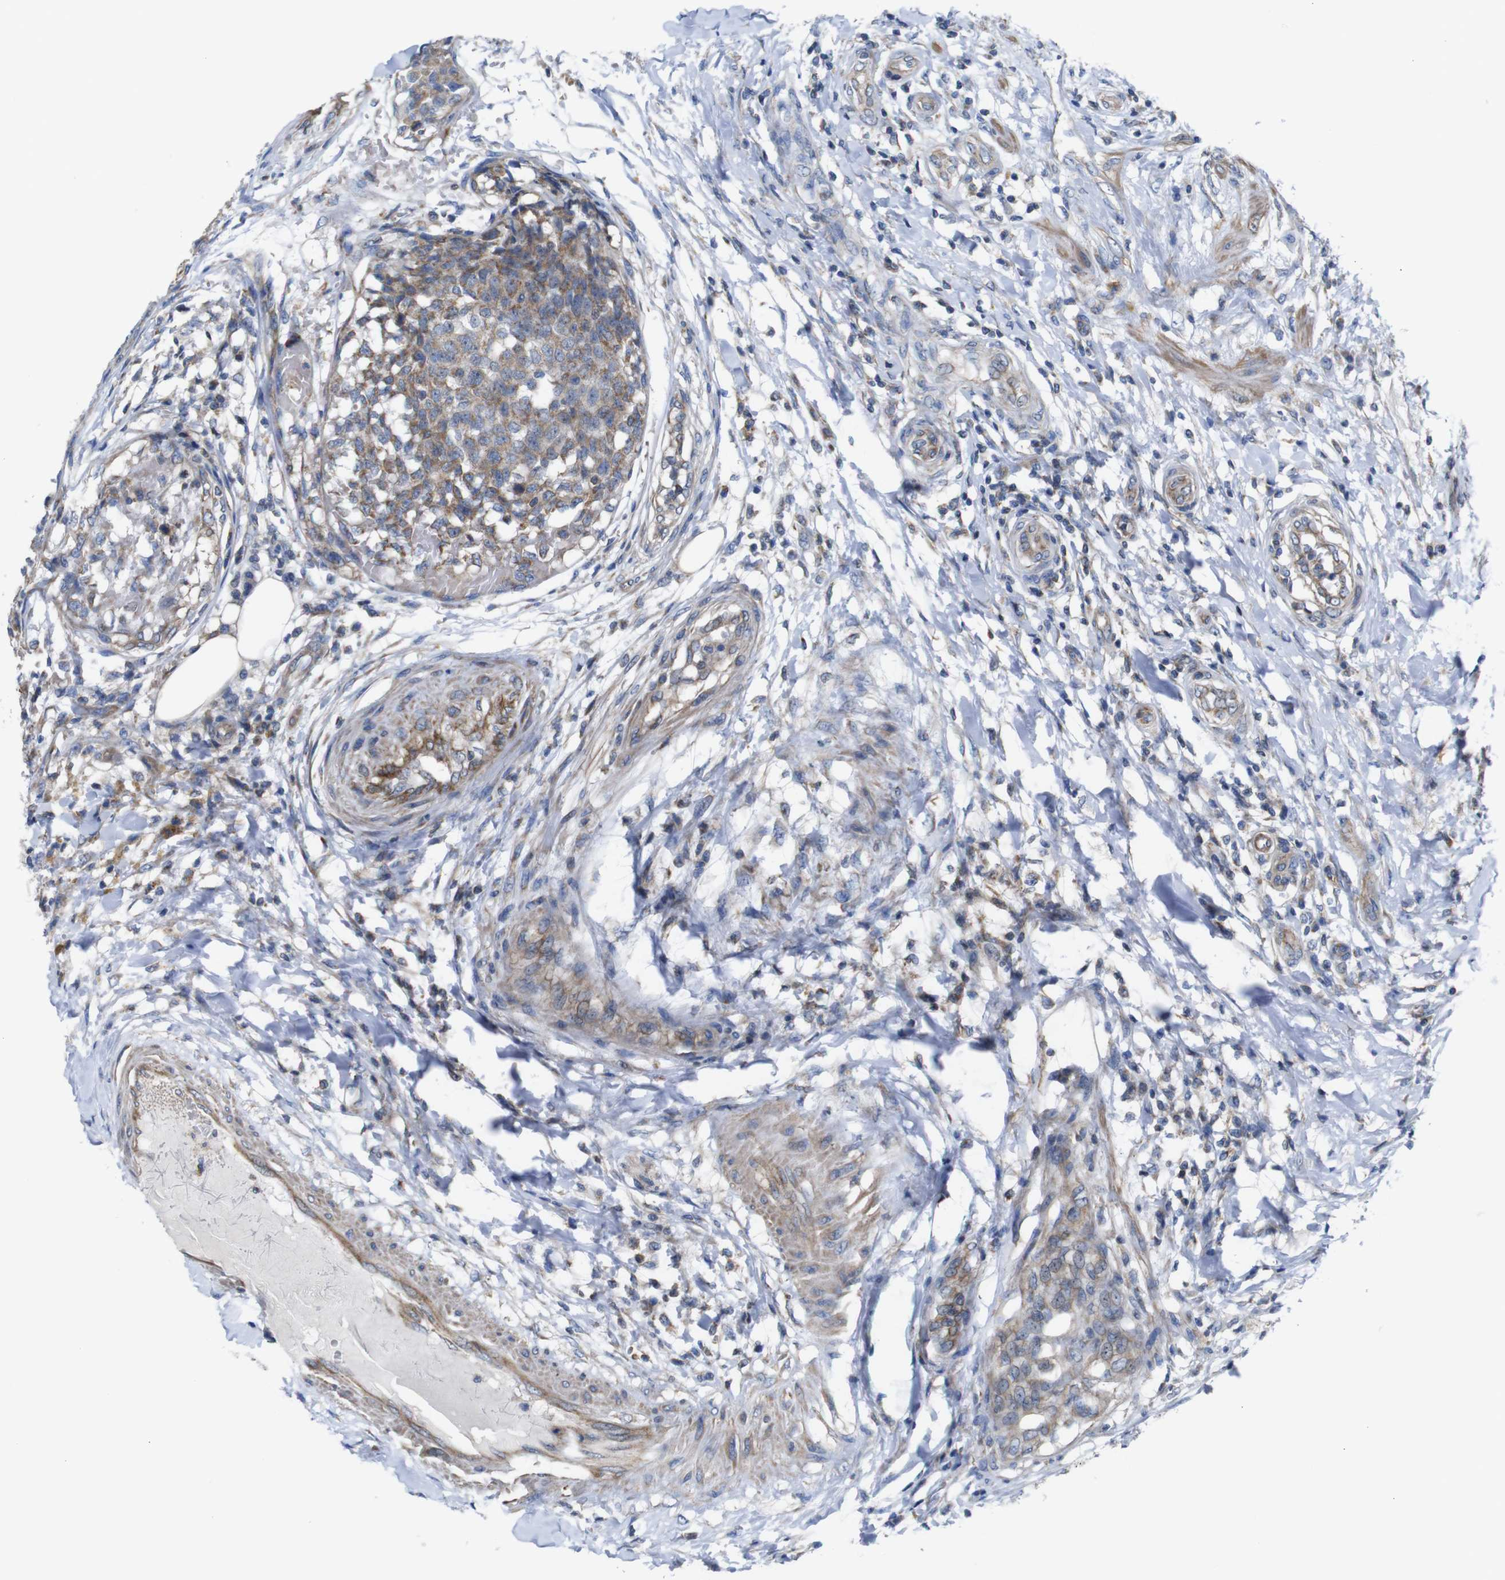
{"staining": {"intensity": "moderate", "quantity": ">75%", "location": "cytoplasmic/membranous"}, "tissue": "testis cancer", "cell_type": "Tumor cells", "image_type": "cancer", "snomed": [{"axis": "morphology", "description": "Seminoma, NOS"}, {"axis": "topography", "description": "Testis"}], "caption": "A medium amount of moderate cytoplasmic/membranous expression is present in about >75% of tumor cells in testis seminoma tissue. (DAB (3,3'-diaminobenzidine) IHC with brightfield microscopy, high magnification).", "gene": "PDCD1LG2", "patient": {"sex": "male", "age": 59}}